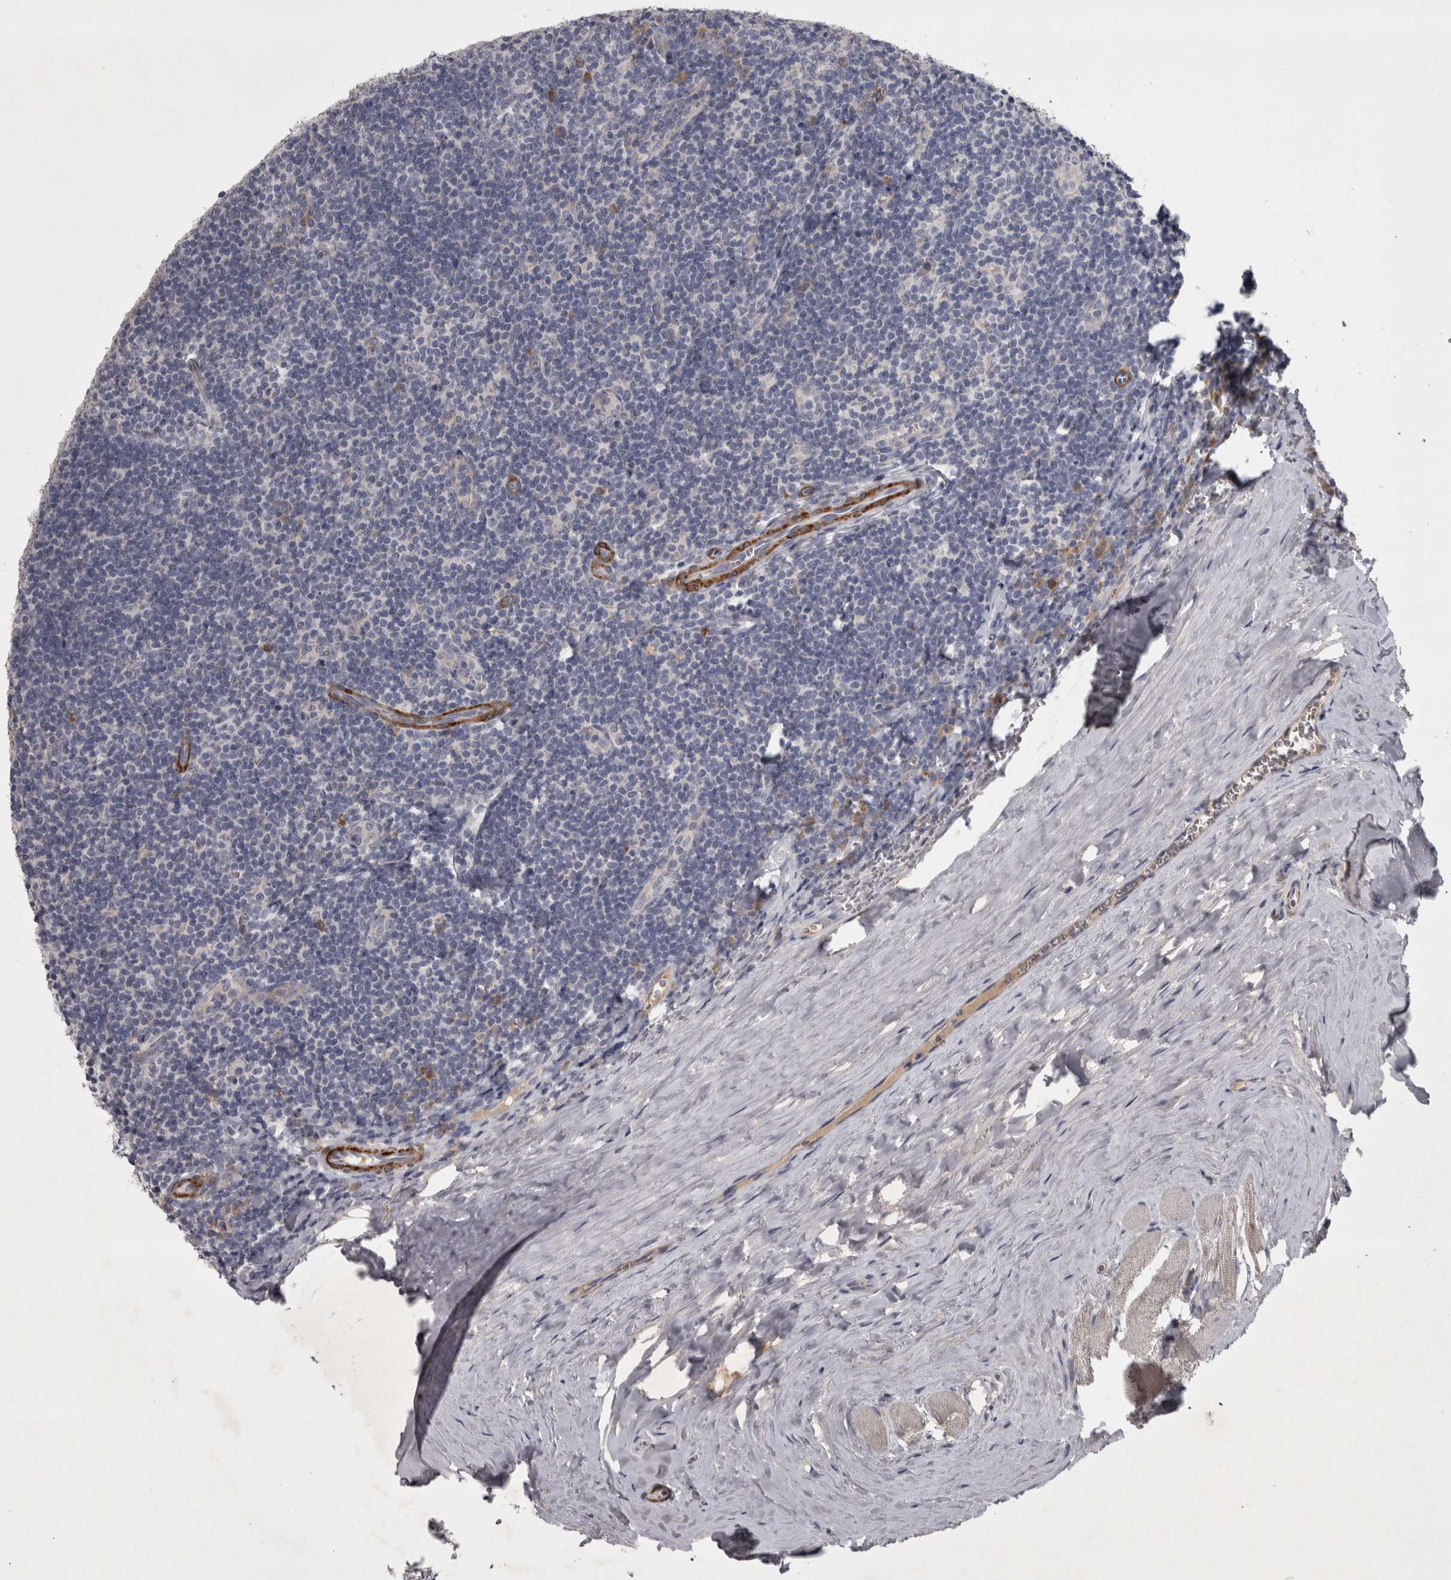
{"staining": {"intensity": "negative", "quantity": "none", "location": "none"}, "tissue": "tonsil", "cell_type": "Germinal center cells", "image_type": "normal", "snomed": [{"axis": "morphology", "description": "Normal tissue, NOS"}, {"axis": "topography", "description": "Tonsil"}], "caption": "DAB (3,3'-diaminobenzidine) immunohistochemical staining of benign human tonsil displays no significant positivity in germinal center cells.", "gene": "DBT", "patient": {"sex": "male", "age": 27}}